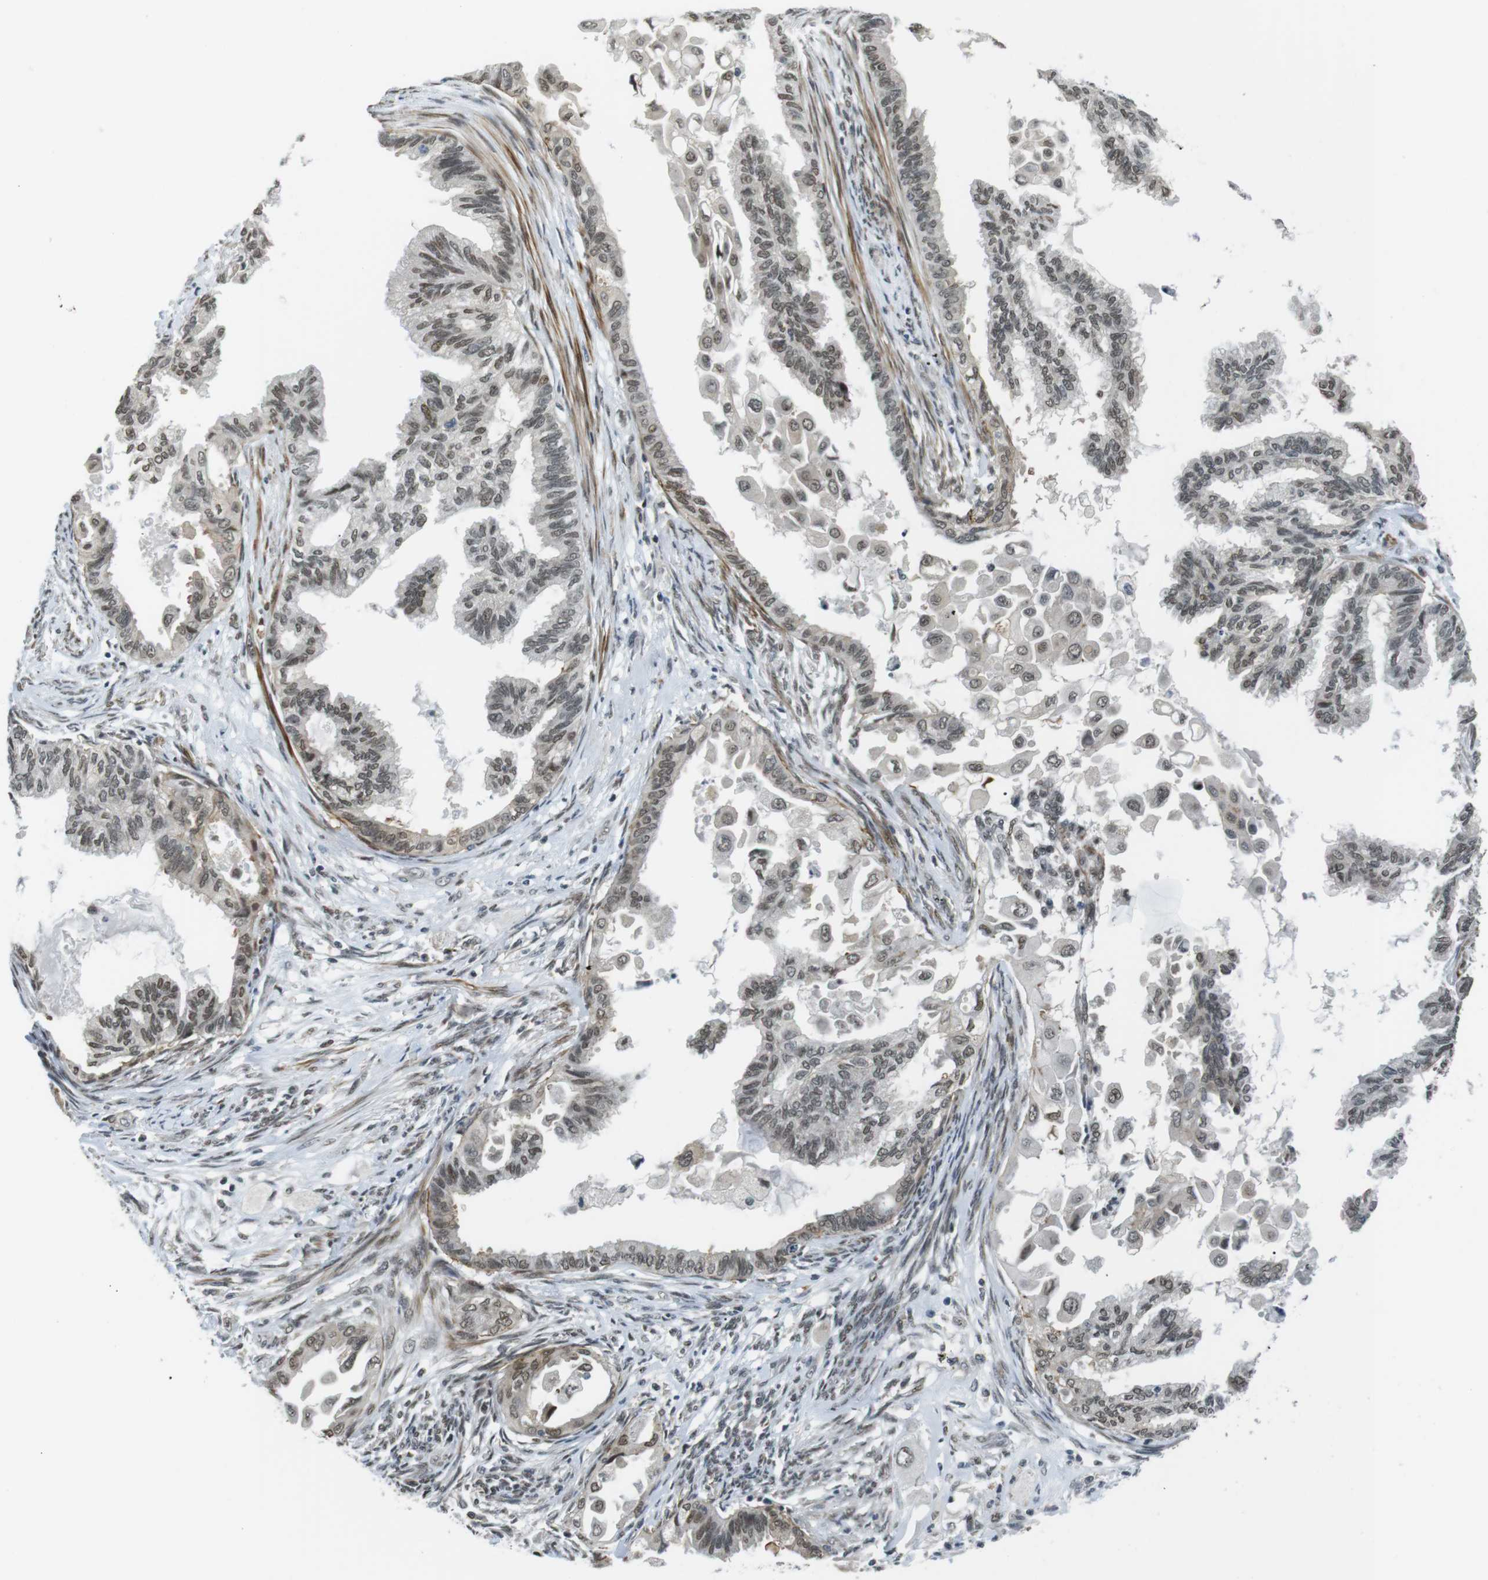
{"staining": {"intensity": "weak", "quantity": "25%-75%", "location": "nuclear"}, "tissue": "cervical cancer", "cell_type": "Tumor cells", "image_type": "cancer", "snomed": [{"axis": "morphology", "description": "Normal tissue, NOS"}, {"axis": "morphology", "description": "Adenocarcinoma, NOS"}, {"axis": "topography", "description": "Cervix"}, {"axis": "topography", "description": "Endometrium"}], "caption": "This histopathology image demonstrates immunohistochemistry staining of human cervical adenocarcinoma, with low weak nuclear expression in about 25%-75% of tumor cells.", "gene": "USP7", "patient": {"sex": "female", "age": 86}}